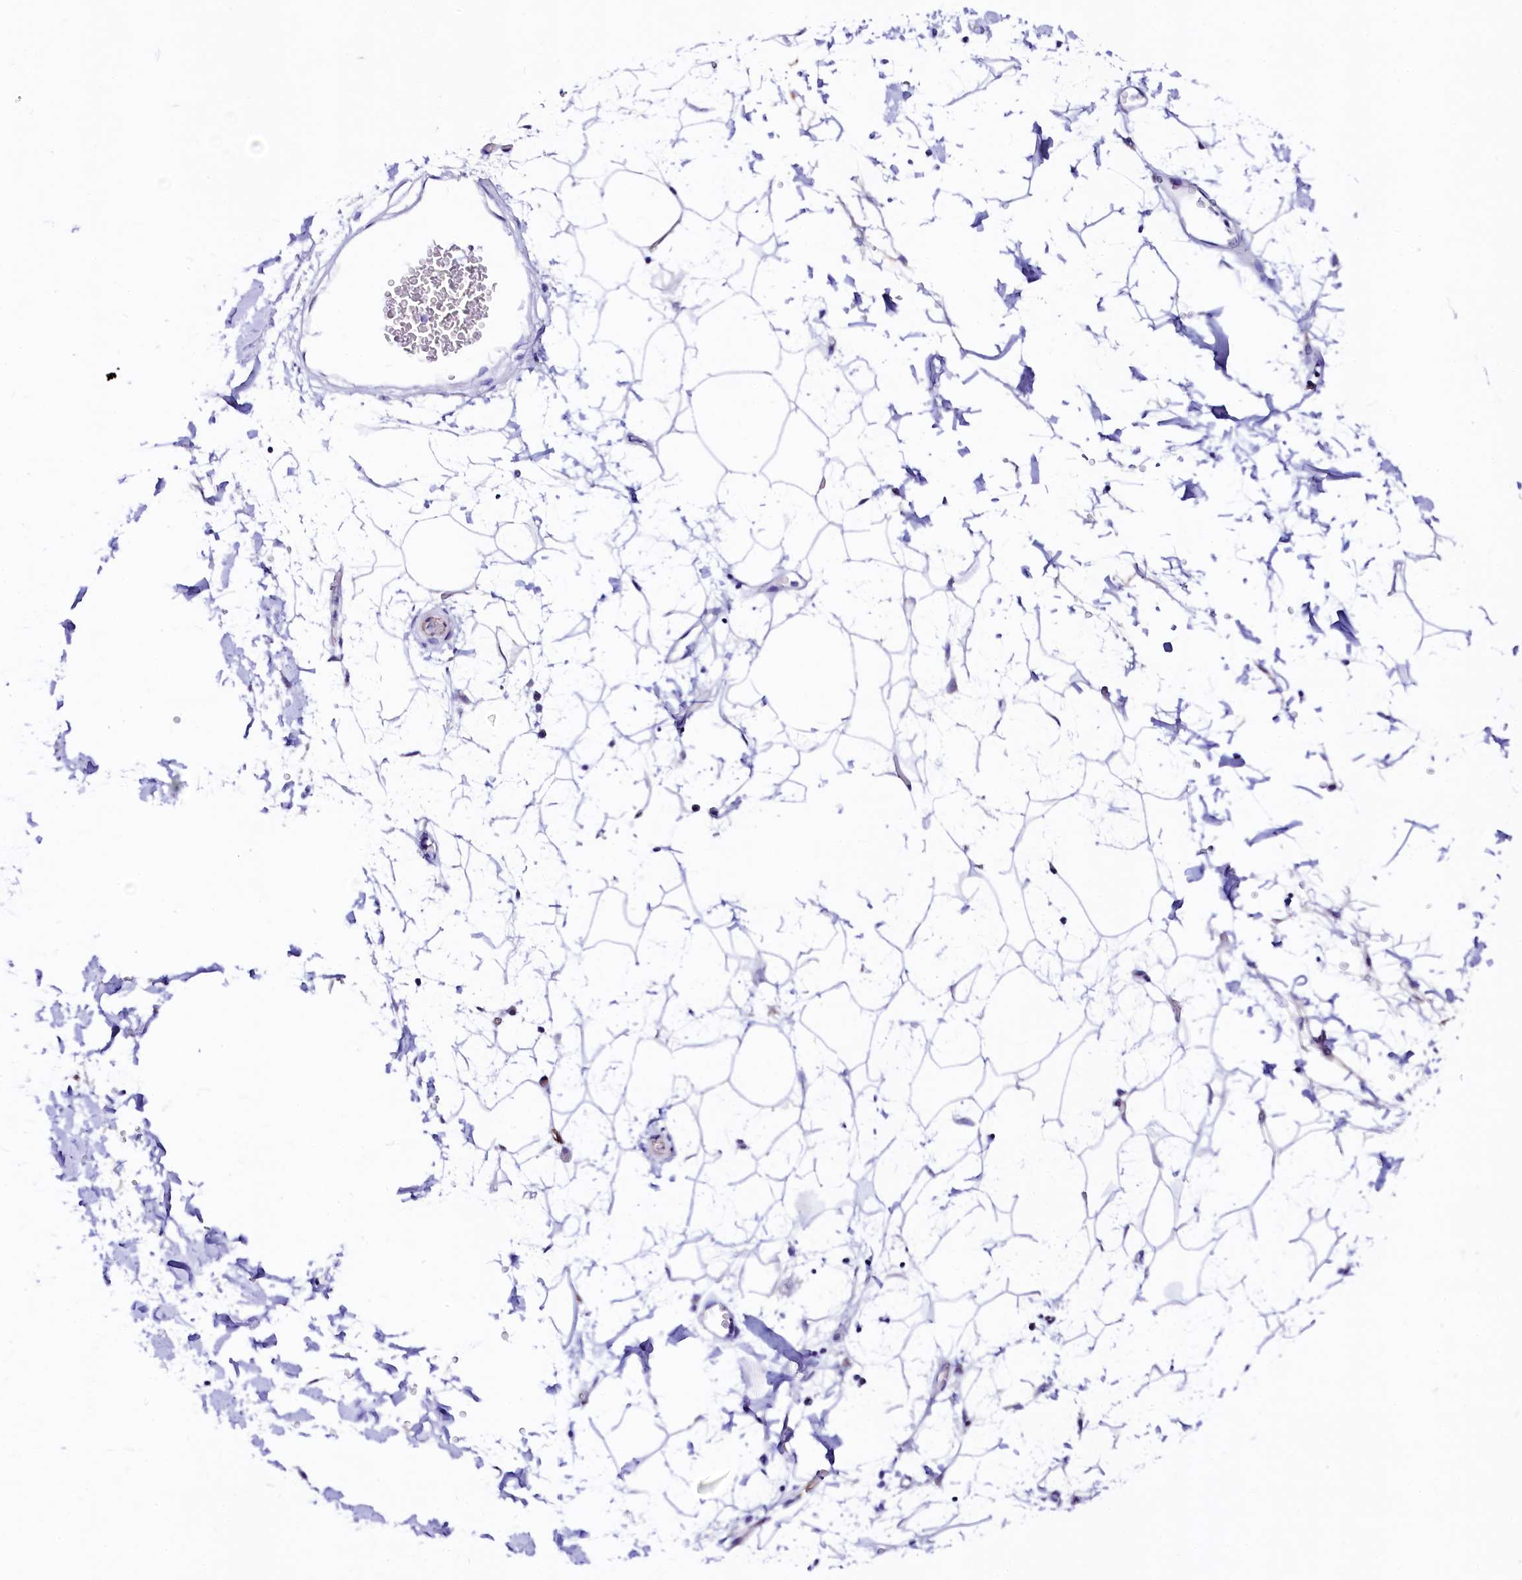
{"staining": {"intensity": "negative", "quantity": "none", "location": "none"}, "tissue": "adipose tissue", "cell_type": "Adipocytes", "image_type": "normal", "snomed": [{"axis": "morphology", "description": "Normal tissue, NOS"}, {"axis": "topography", "description": "Soft tissue"}], "caption": "Adipose tissue stained for a protein using immunohistochemistry exhibits no positivity adipocytes.", "gene": "SFR1", "patient": {"sex": "male", "age": 72}}